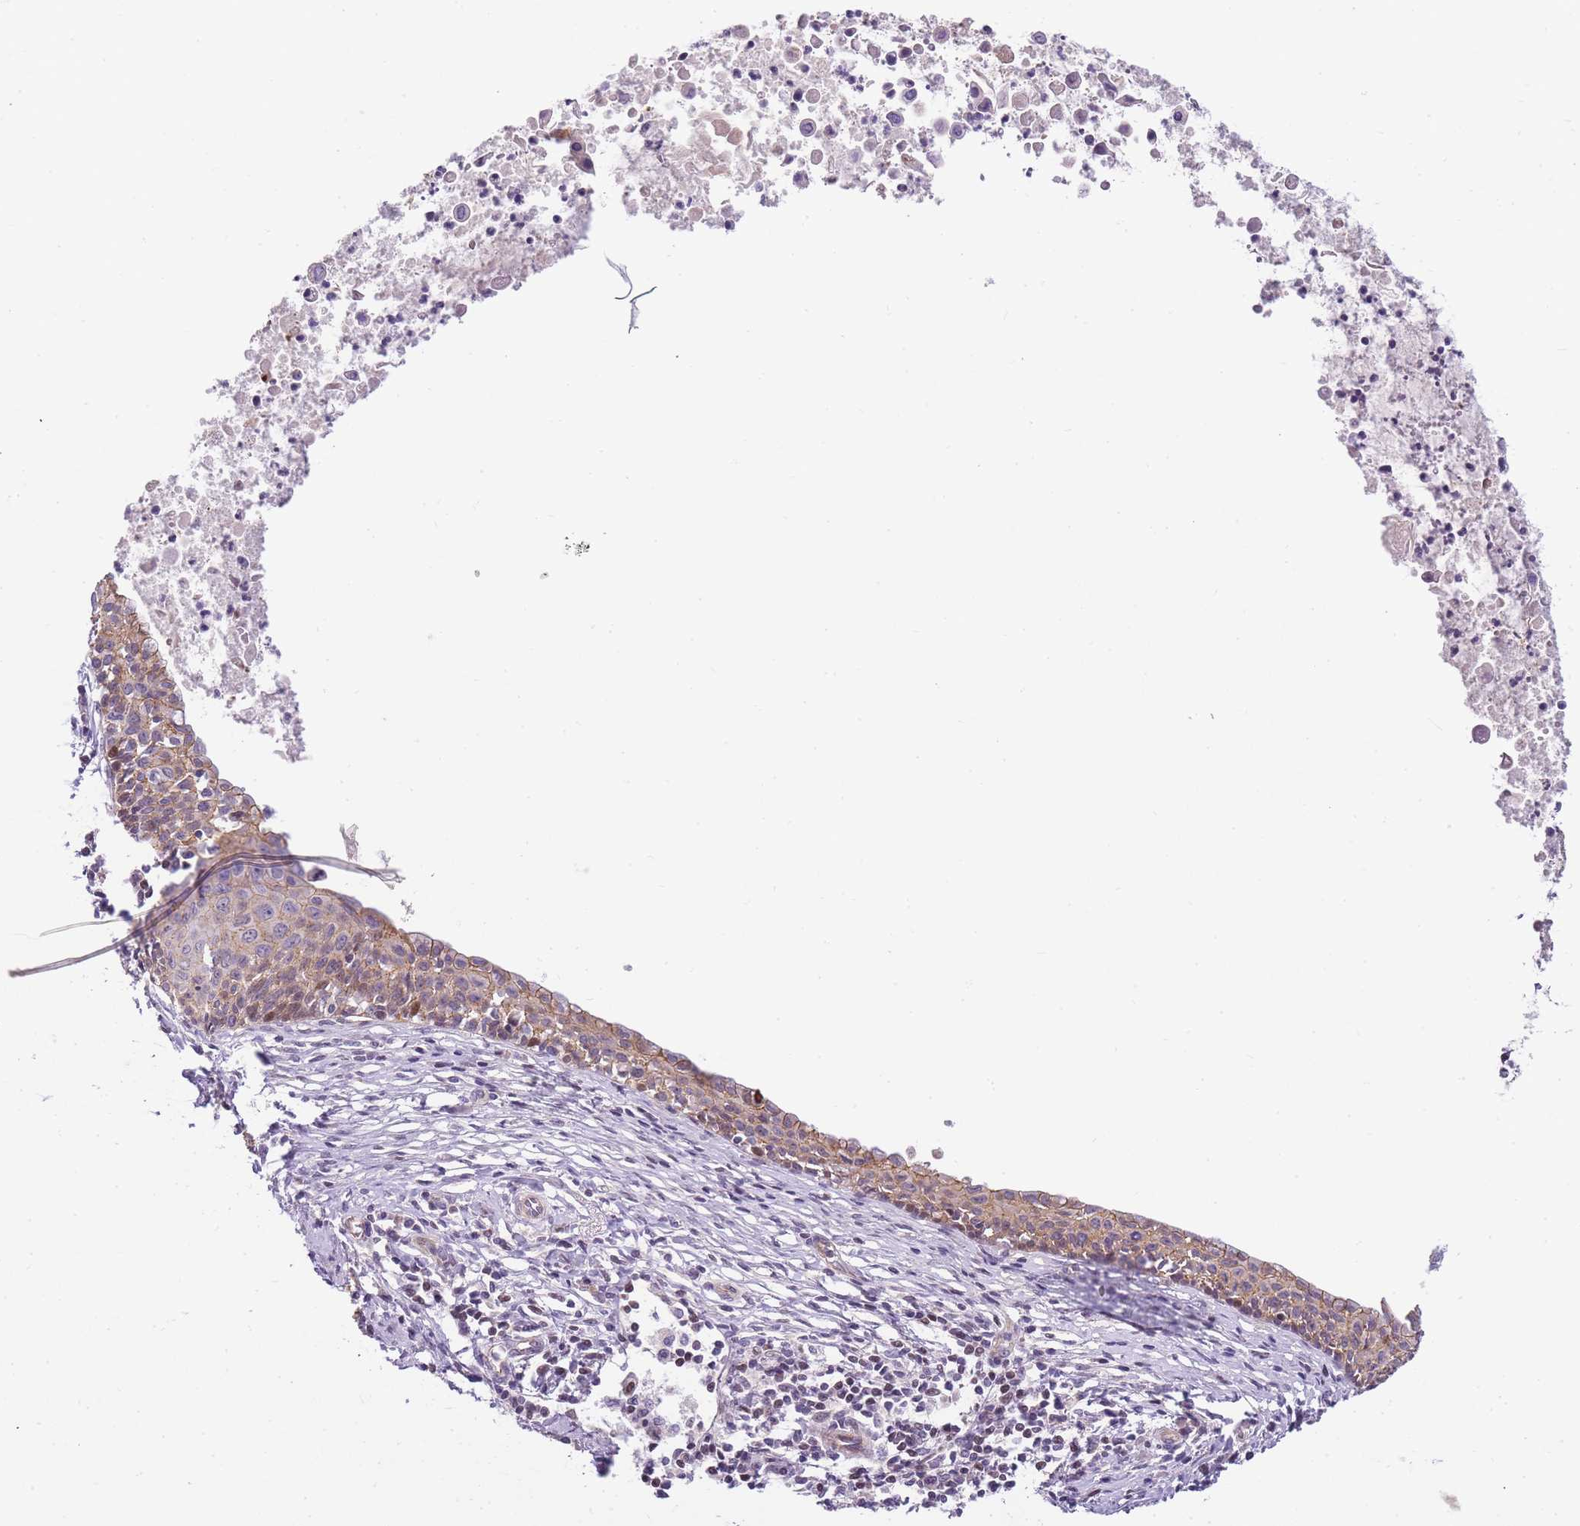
{"staining": {"intensity": "moderate", "quantity": "25%-75%", "location": "cytoplasmic/membranous"}, "tissue": "cervical cancer", "cell_type": "Tumor cells", "image_type": "cancer", "snomed": [{"axis": "morphology", "description": "Squamous cell carcinoma, NOS"}, {"axis": "topography", "description": "Cervix"}], "caption": "High-power microscopy captured an immunohistochemistry (IHC) photomicrograph of cervical cancer, revealing moderate cytoplasmic/membranous expression in approximately 25%-75% of tumor cells.", "gene": "CLBA1", "patient": {"sex": "female", "age": 52}}